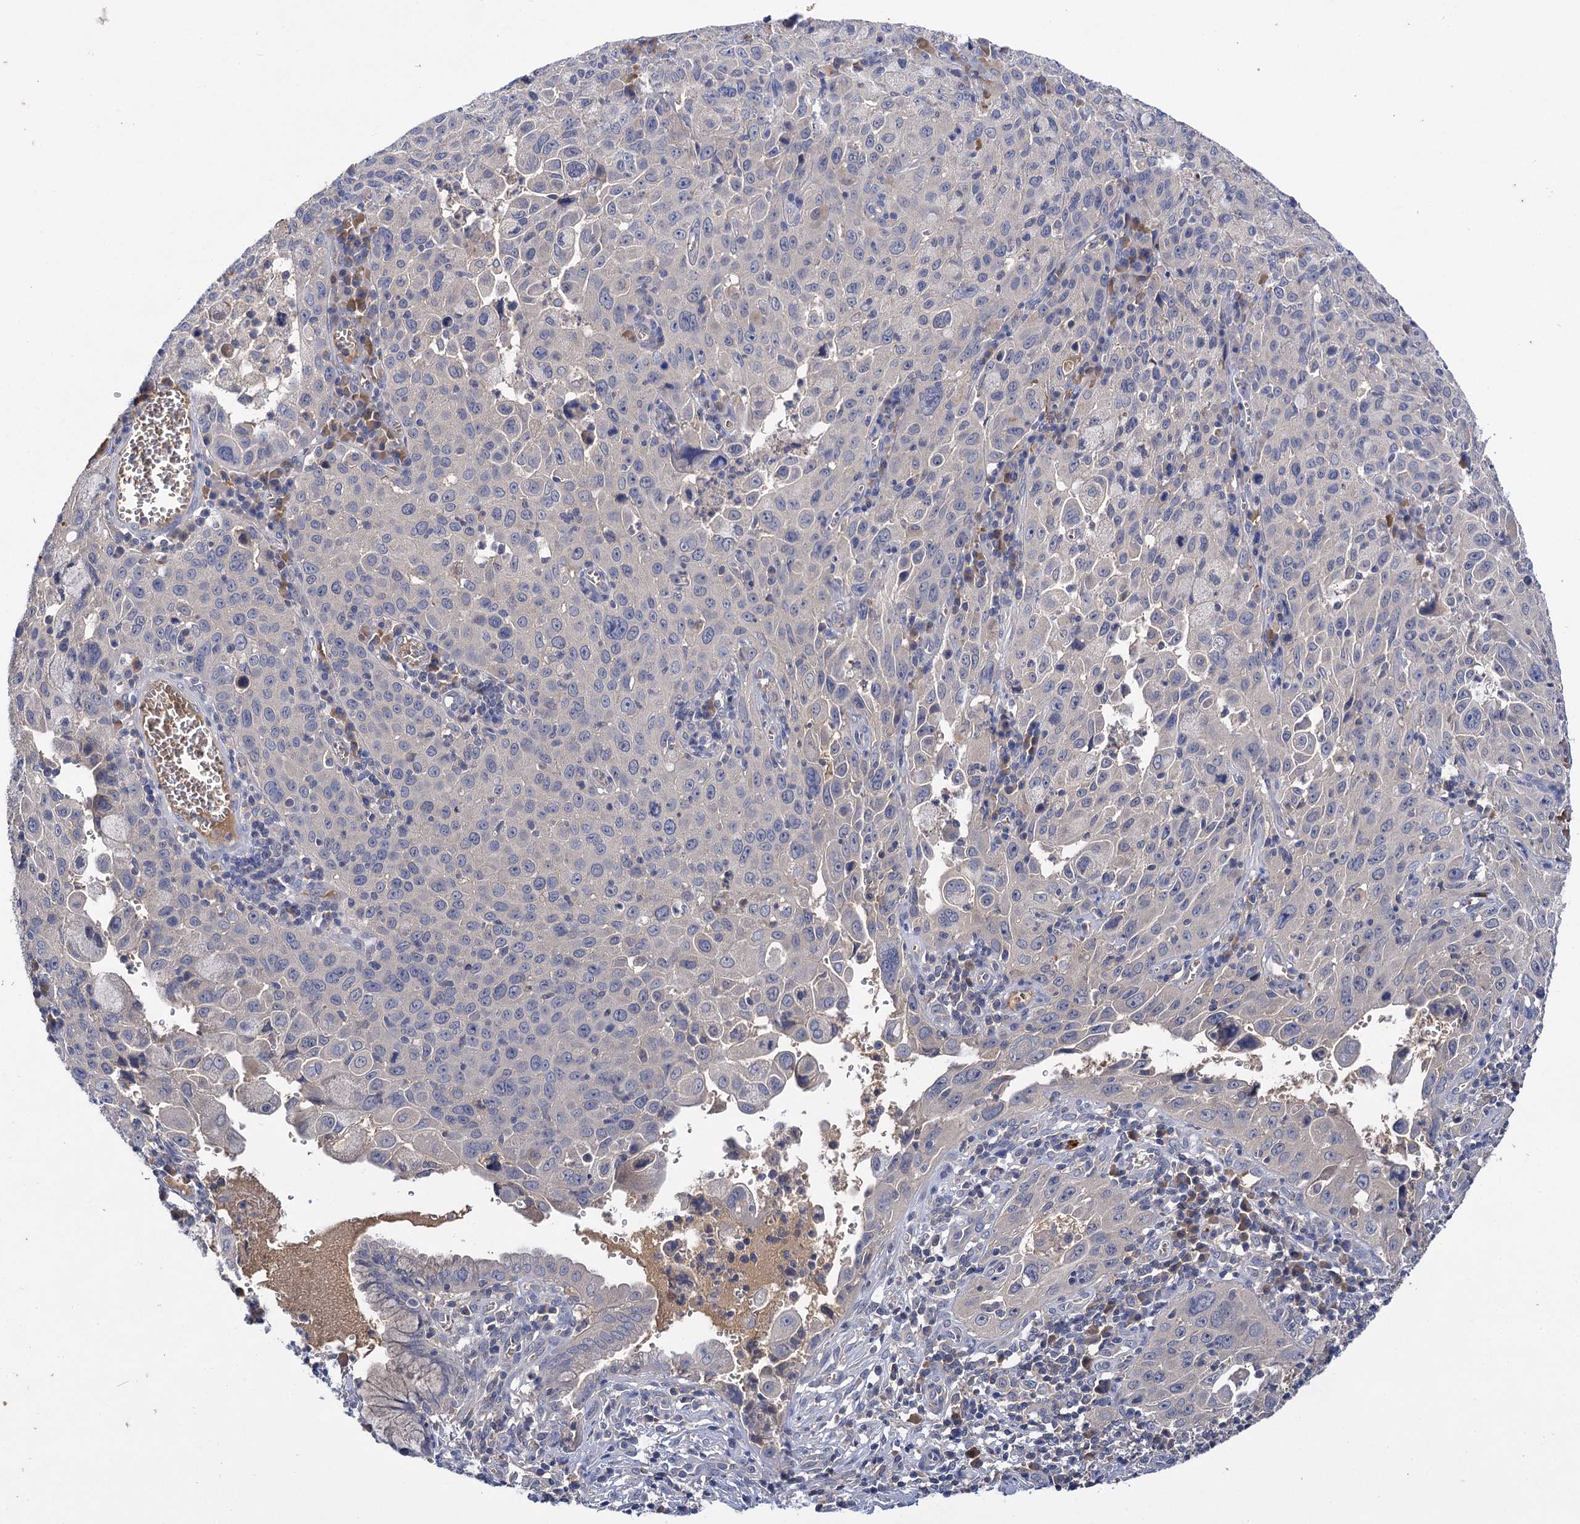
{"staining": {"intensity": "negative", "quantity": "none", "location": "none"}, "tissue": "cervical cancer", "cell_type": "Tumor cells", "image_type": "cancer", "snomed": [{"axis": "morphology", "description": "Squamous cell carcinoma, NOS"}, {"axis": "topography", "description": "Cervix"}], "caption": "There is no significant staining in tumor cells of cervical squamous cell carcinoma. The staining was performed using DAB (3,3'-diaminobenzidine) to visualize the protein expression in brown, while the nuclei were stained in blue with hematoxylin (Magnification: 20x).", "gene": "USP50", "patient": {"sex": "female", "age": 42}}